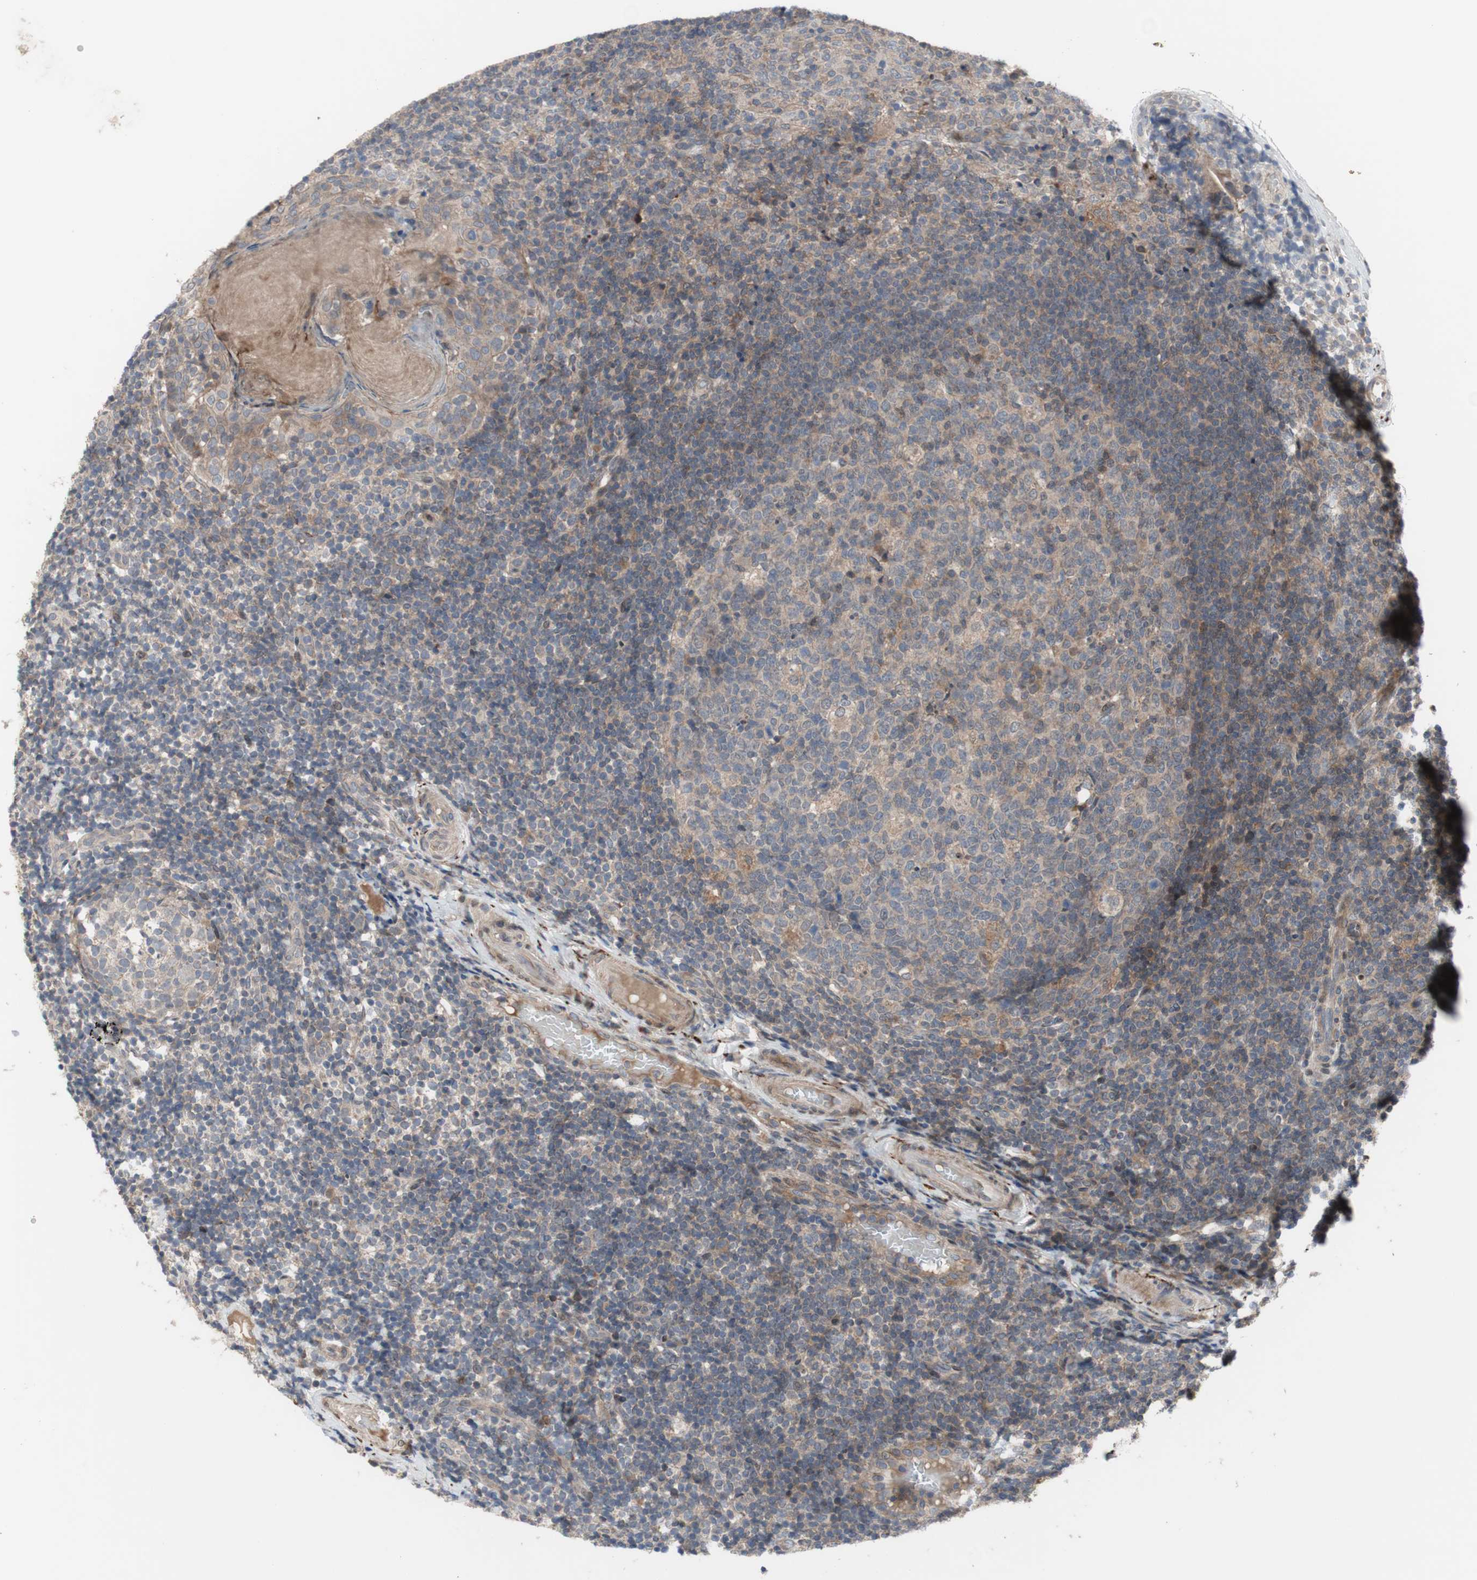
{"staining": {"intensity": "moderate", "quantity": ">75%", "location": "cytoplasmic/membranous"}, "tissue": "tonsil", "cell_type": "Germinal center cells", "image_type": "normal", "snomed": [{"axis": "morphology", "description": "Normal tissue, NOS"}, {"axis": "topography", "description": "Tonsil"}], "caption": "Normal tonsil exhibits moderate cytoplasmic/membranous positivity in about >75% of germinal center cells, visualized by immunohistochemistry. Nuclei are stained in blue.", "gene": "OAZ1", "patient": {"sex": "female", "age": 19}}